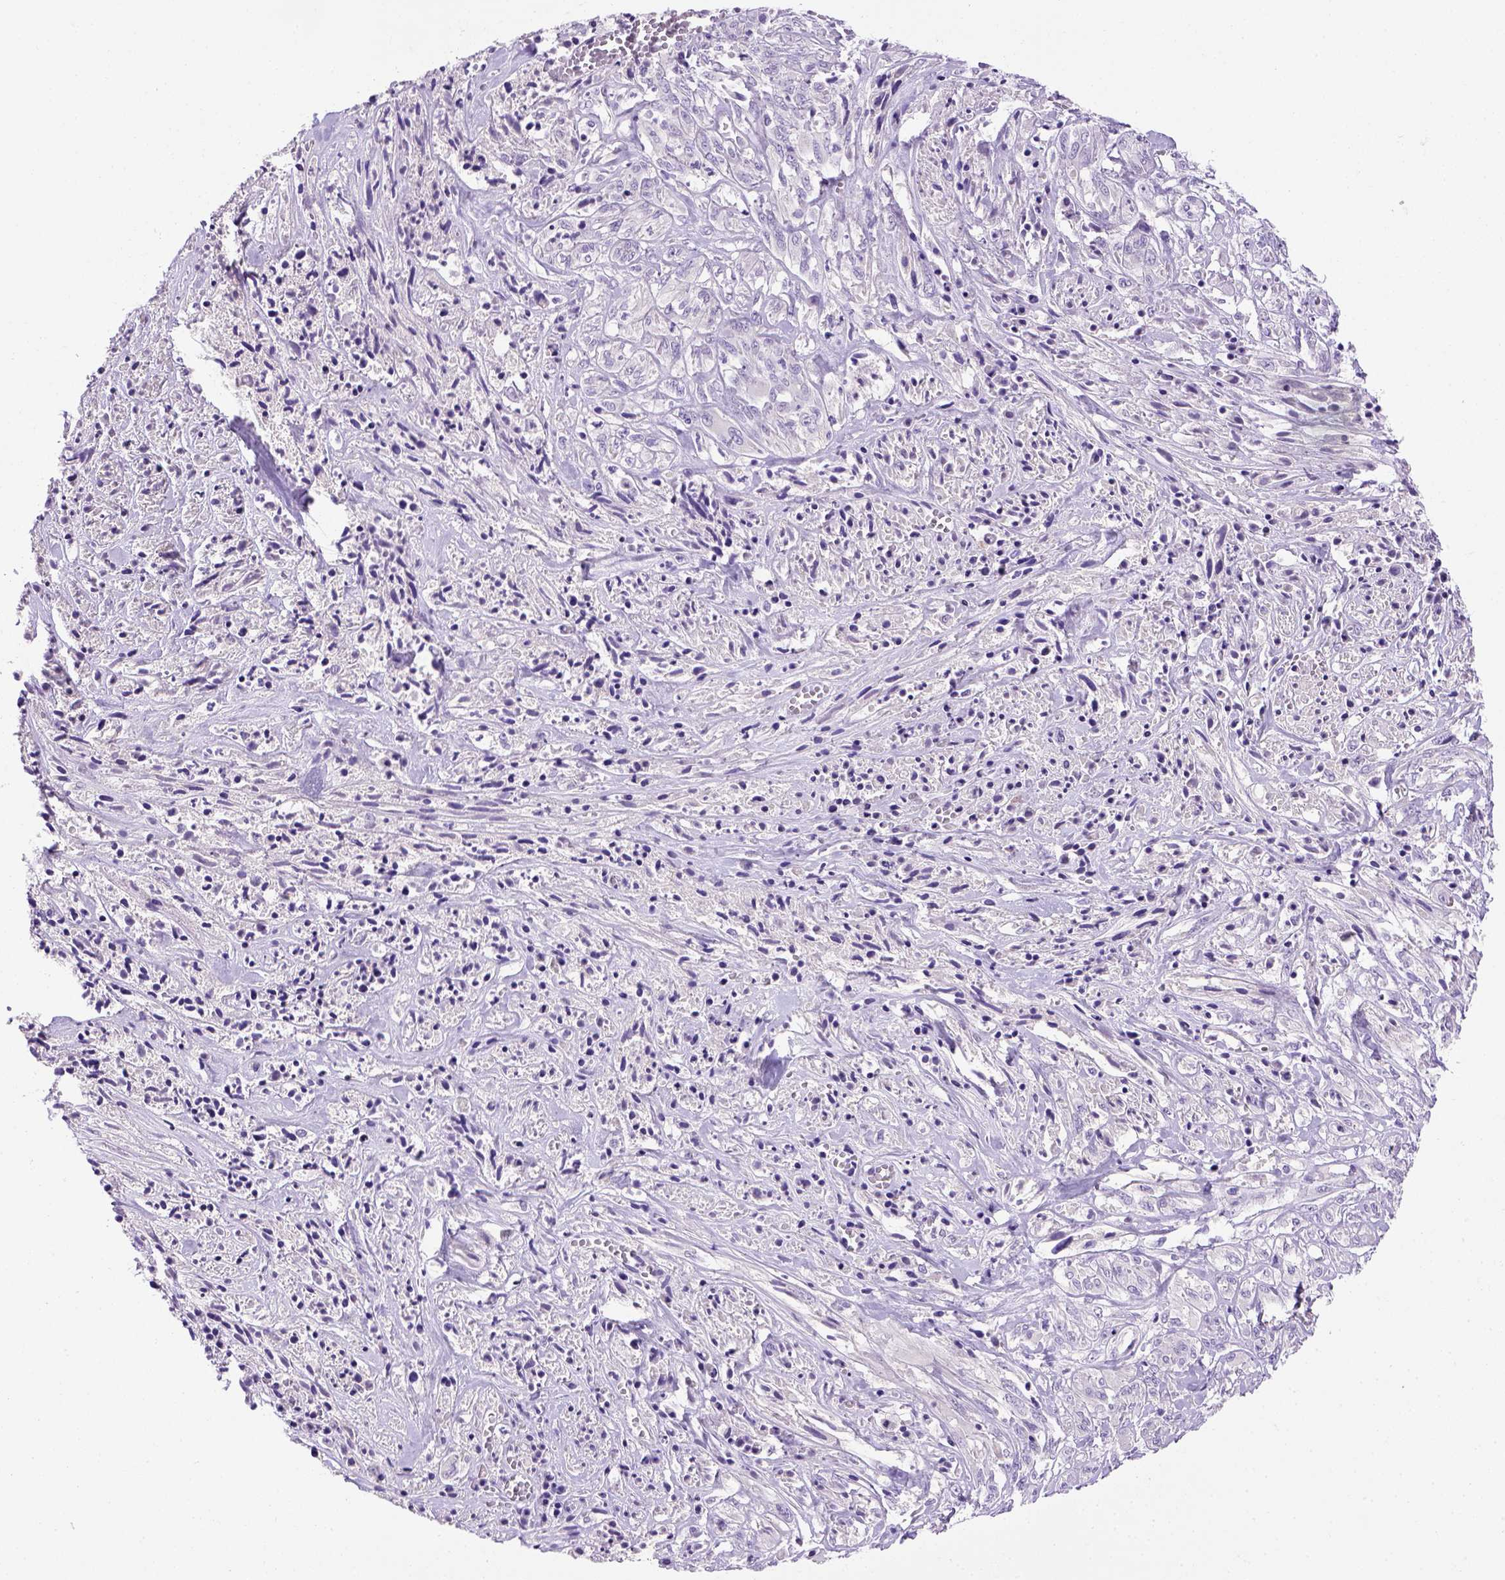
{"staining": {"intensity": "negative", "quantity": "none", "location": "none"}, "tissue": "melanoma", "cell_type": "Tumor cells", "image_type": "cancer", "snomed": [{"axis": "morphology", "description": "Malignant melanoma, NOS"}, {"axis": "topography", "description": "Skin"}], "caption": "Immunohistochemistry micrograph of neoplastic tissue: human malignant melanoma stained with DAB (3,3'-diaminobenzidine) demonstrates no significant protein expression in tumor cells.", "gene": "CDH1", "patient": {"sex": "female", "age": 91}}